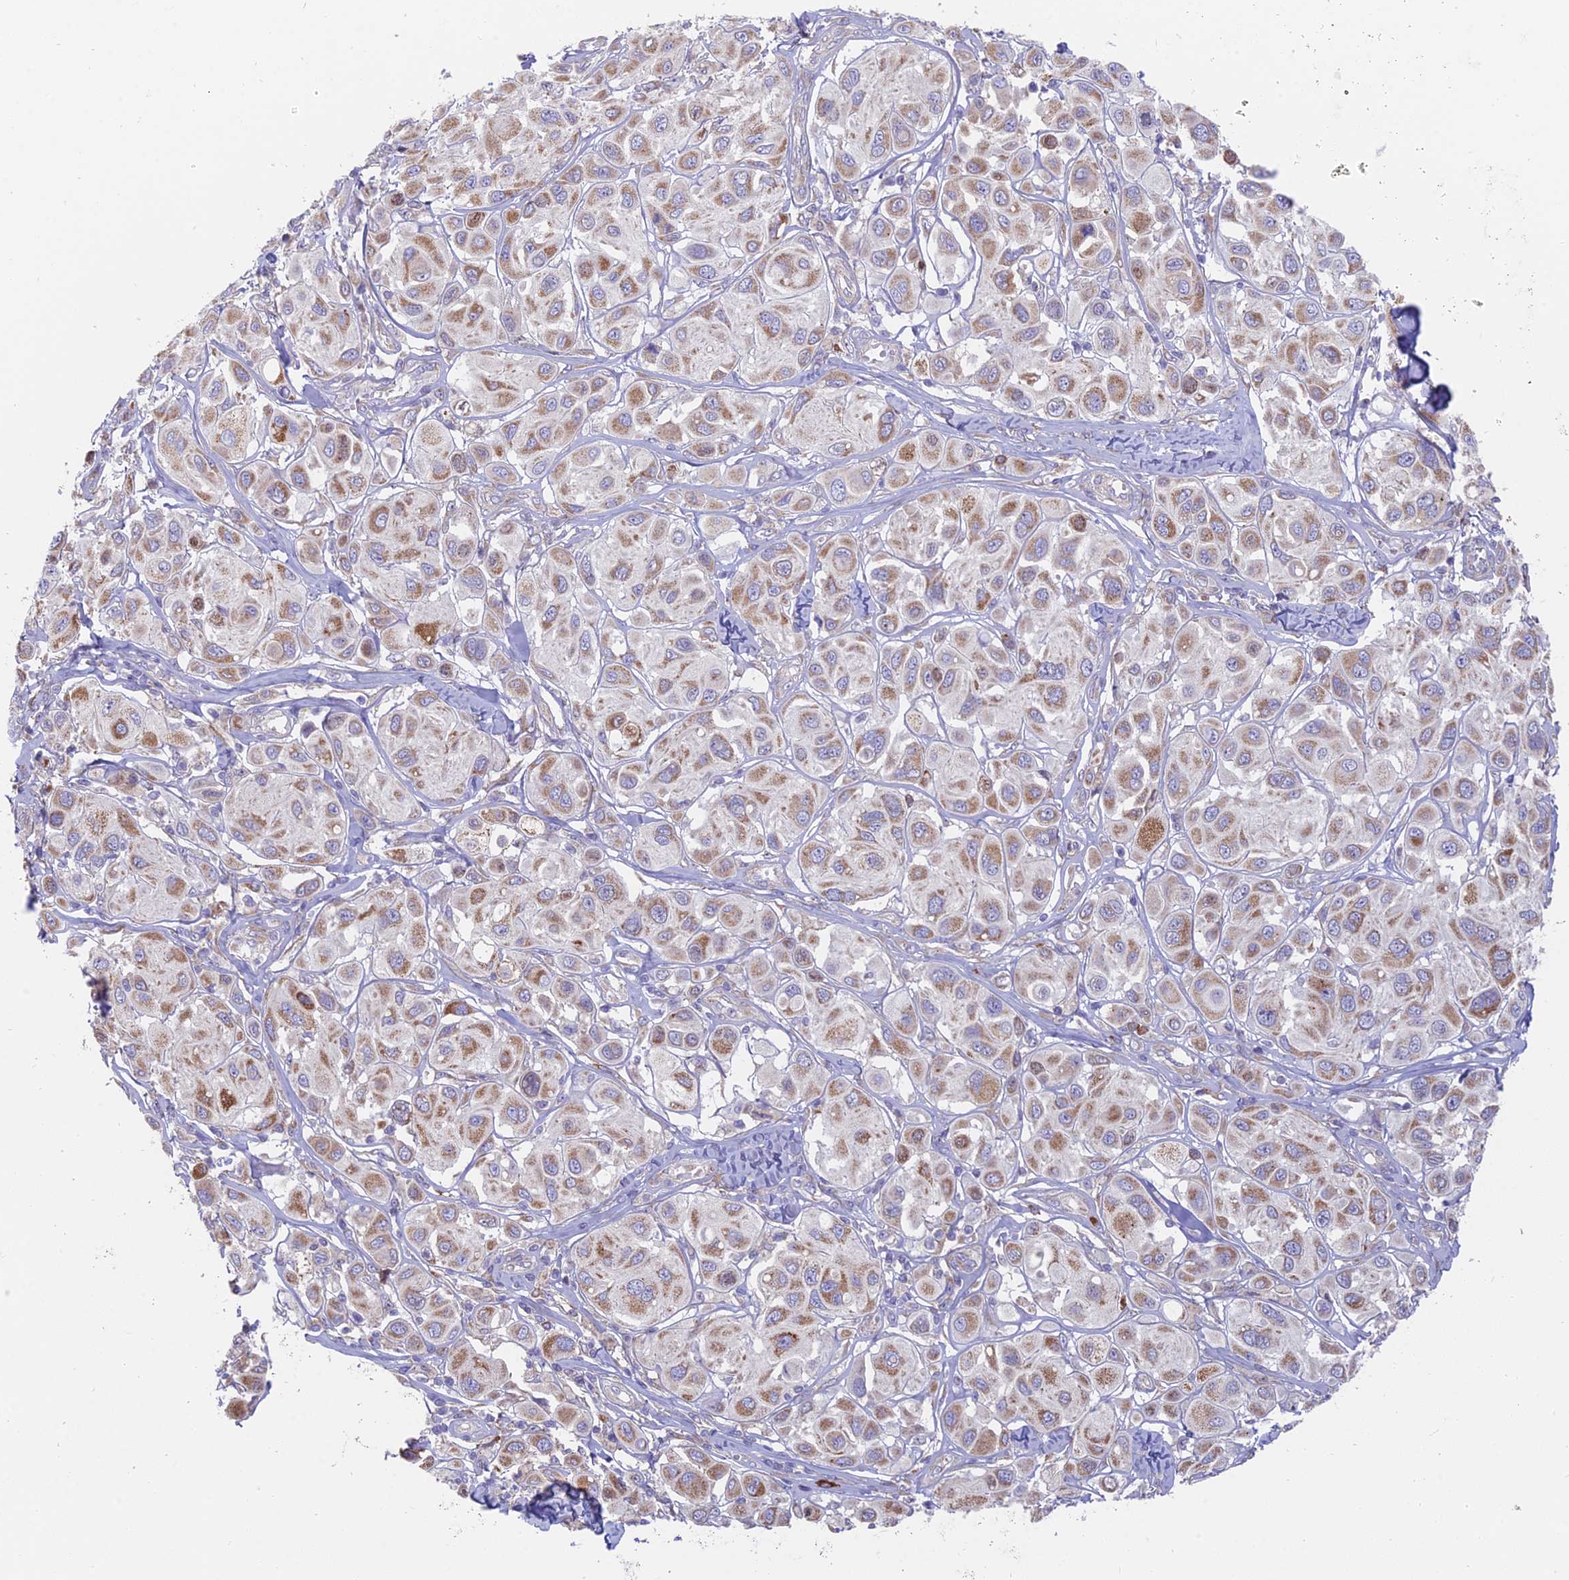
{"staining": {"intensity": "moderate", "quantity": "25%-75%", "location": "cytoplasmic/membranous"}, "tissue": "melanoma", "cell_type": "Tumor cells", "image_type": "cancer", "snomed": [{"axis": "morphology", "description": "Malignant melanoma, Metastatic site"}, {"axis": "topography", "description": "Skin"}], "caption": "An immunohistochemistry (IHC) histopathology image of tumor tissue is shown. Protein staining in brown labels moderate cytoplasmic/membranous positivity in malignant melanoma (metastatic site) within tumor cells.", "gene": "TBC1D20", "patient": {"sex": "male", "age": 41}}